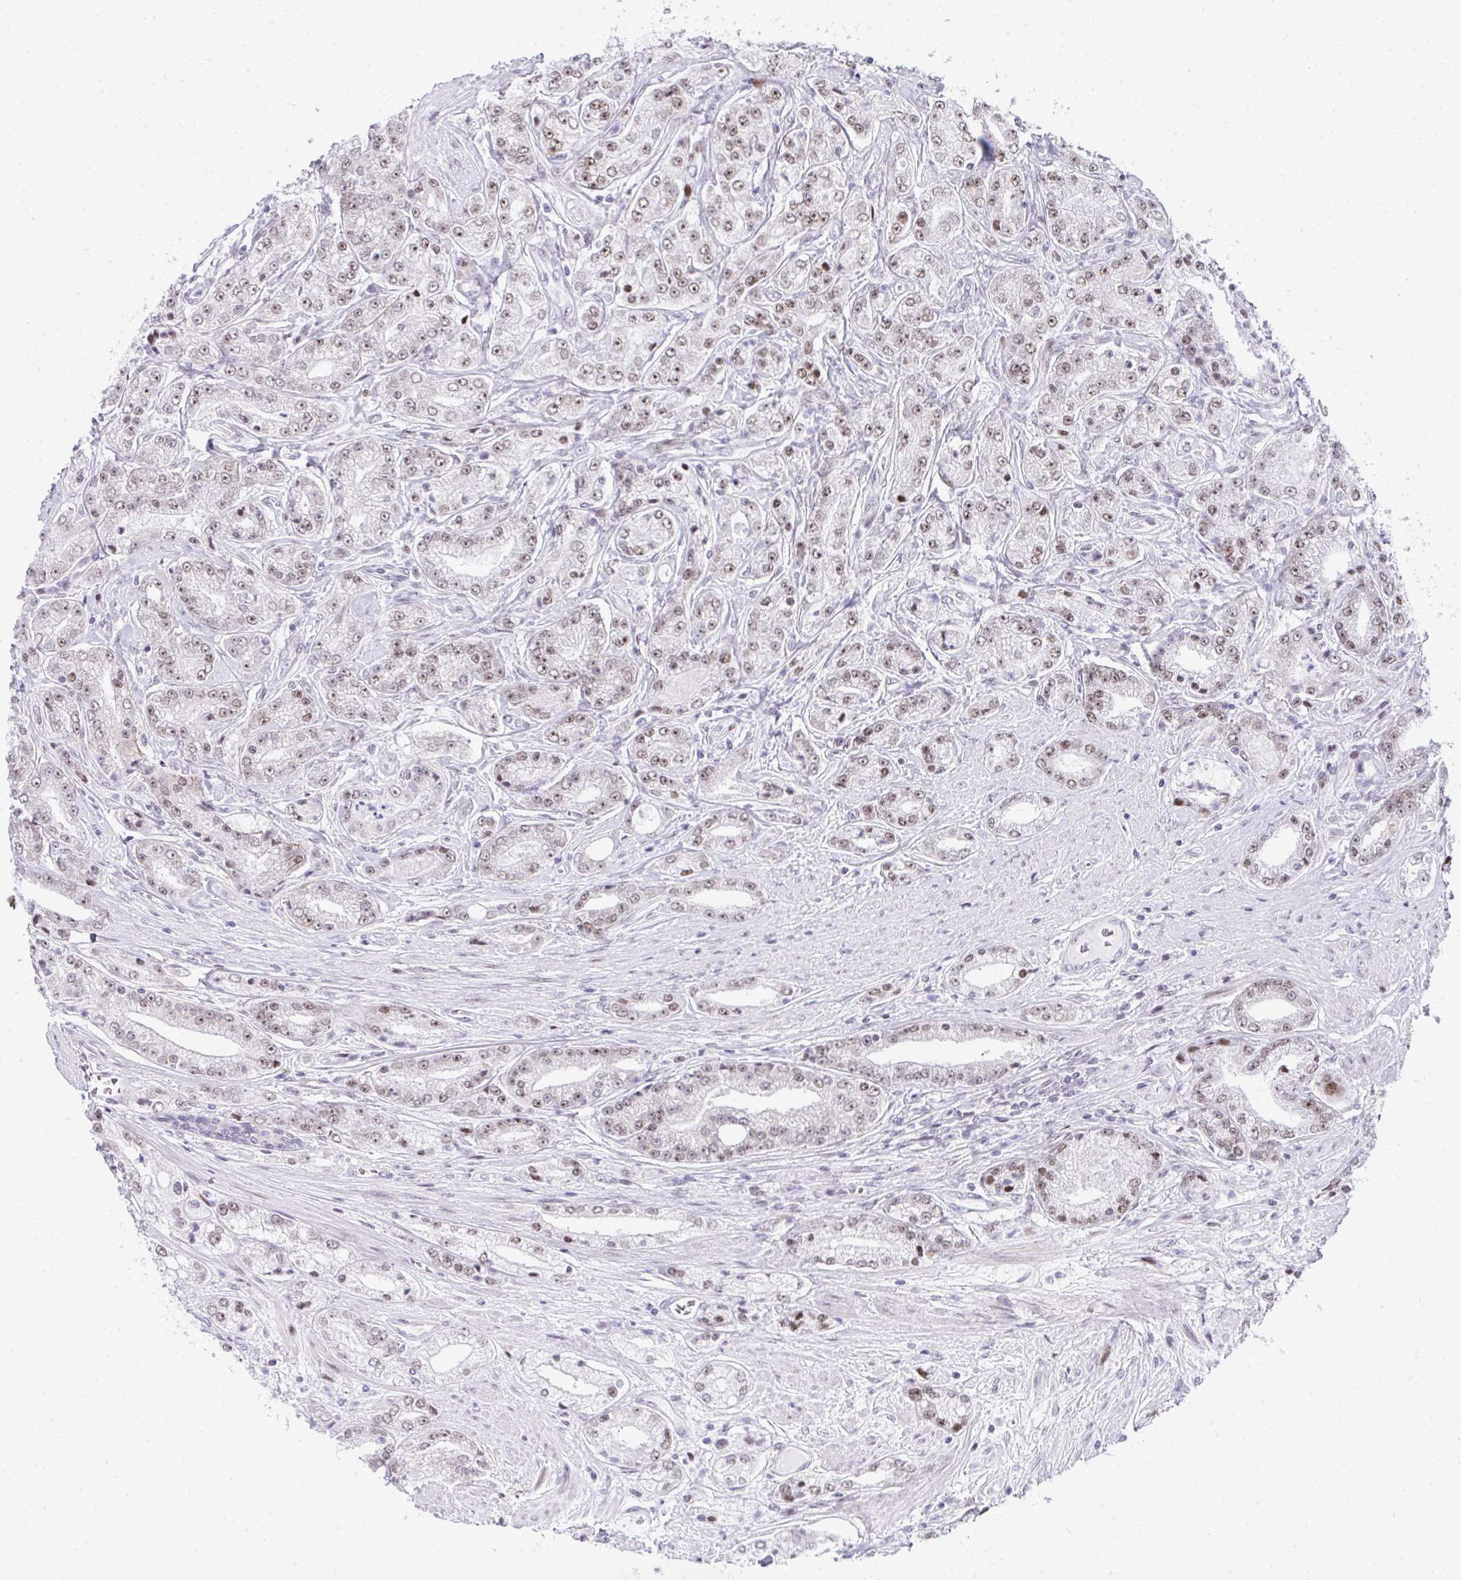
{"staining": {"intensity": "weak", "quantity": ">75%", "location": "nuclear"}, "tissue": "prostate cancer", "cell_type": "Tumor cells", "image_type": "cancer", "snomed": [{"axis": "morphology", "description": "Adenocarcinoma, High grade"}, {"axis": "topography", "description": "Prostate"}], "caption": "A brown stain shows weak nuclear positivity of a protein in human prostate adenocarcinoma (high-grade) tumor cells. The staining was performed using DAB (3,3'-diaminobenzidine), with brown indicating positive protein expression. Nuclei are stained blue with hematoxylin.", "gene": "GLDN", "patient": {"sex": "male", "age": 66}}